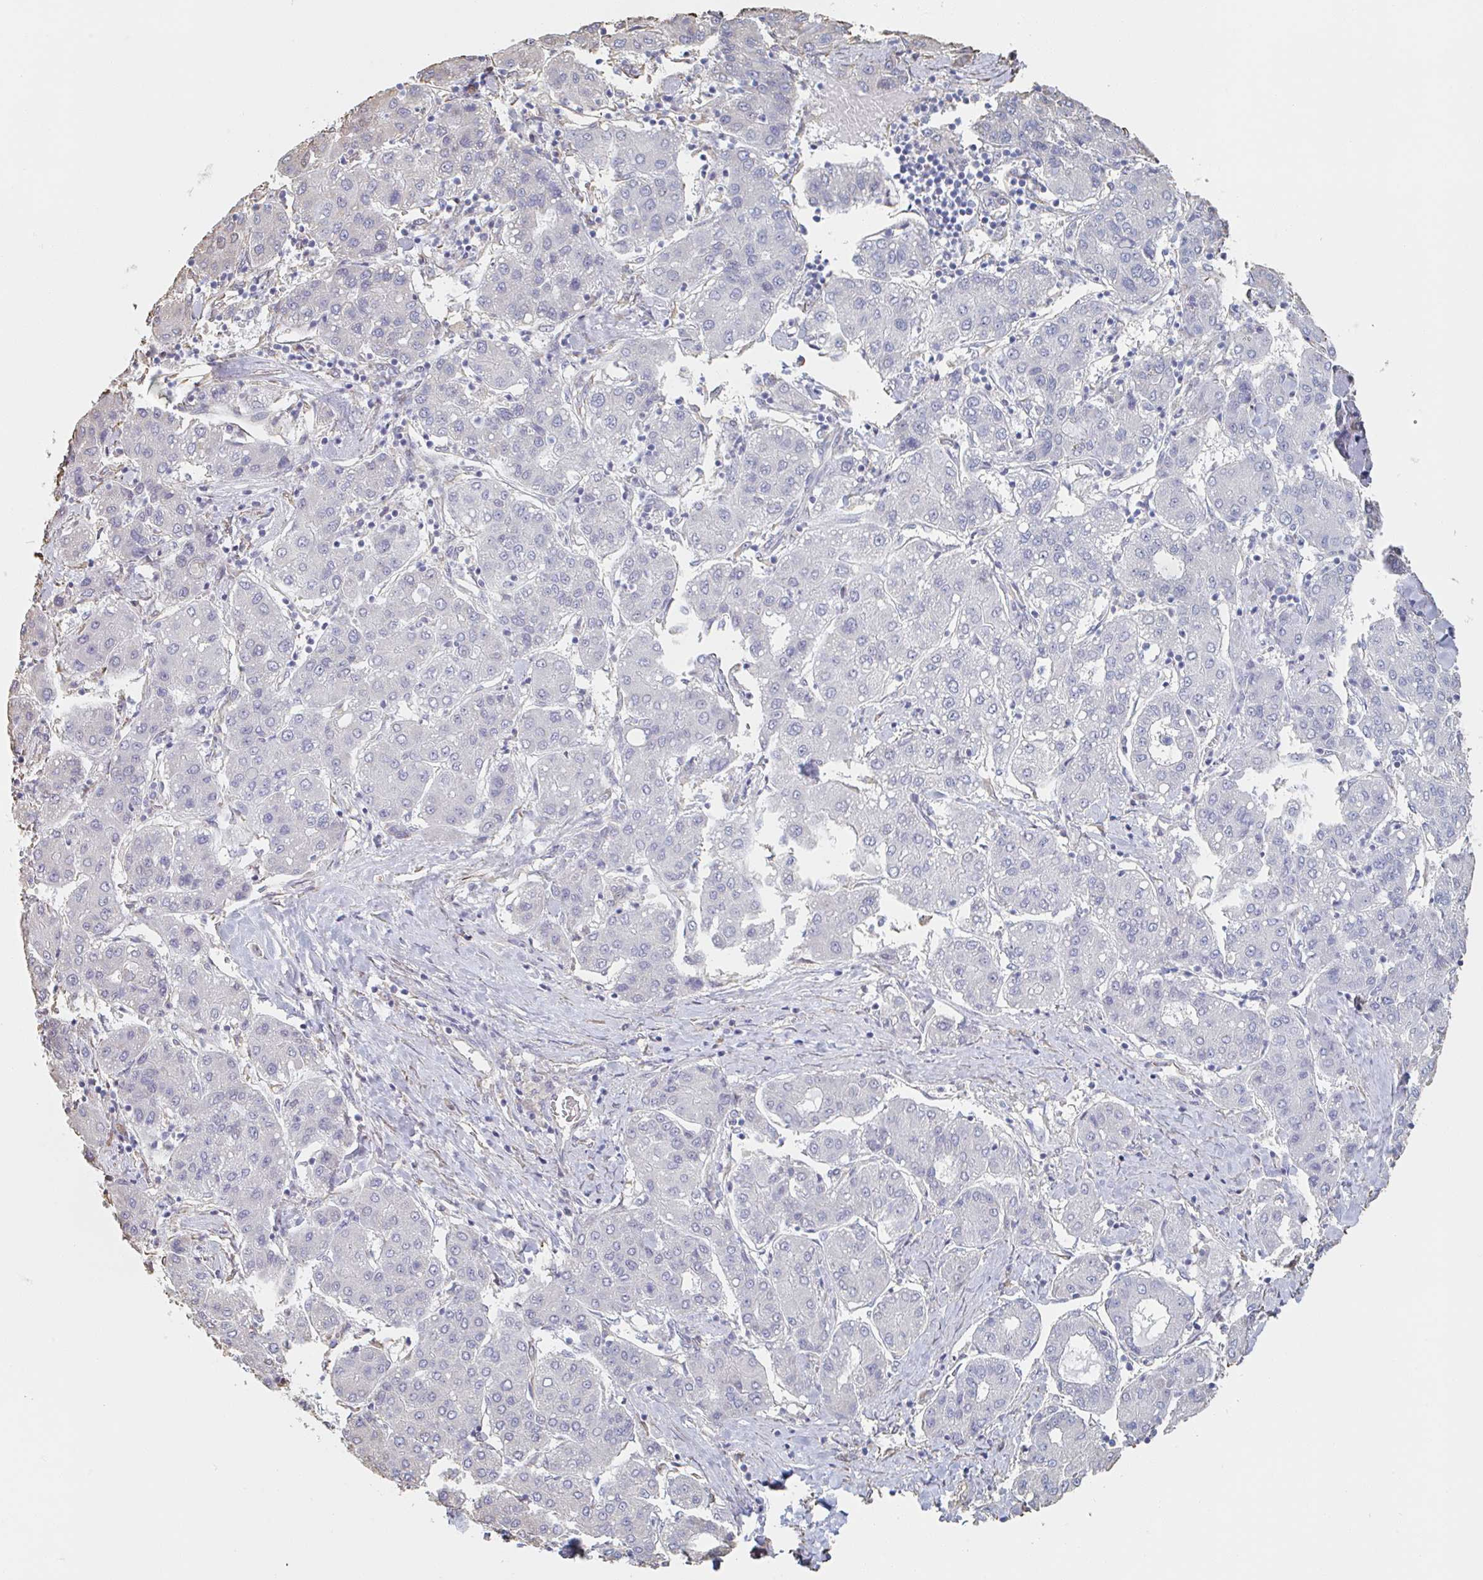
{"staining": {"intensity": "negative", "quantity": "none", "location": "none"}, "tissue": "liver cancer", "cell_type": "Tumor cells", "image_type": "cancer", "snomed": [{"axis": "morphology", "description": "Carcinoma, Hepatocellular, NOS"}, {"axis": "topography", "description": "Liver"}], "caption": "An IHC image of hepatocellular carcinoma (liver) is shown. There is no staining in tumor cells of hepatocellular carcinoma (liver).", "gene": "RAB5IF", "patient": {"sex": "male", "age": 65}}